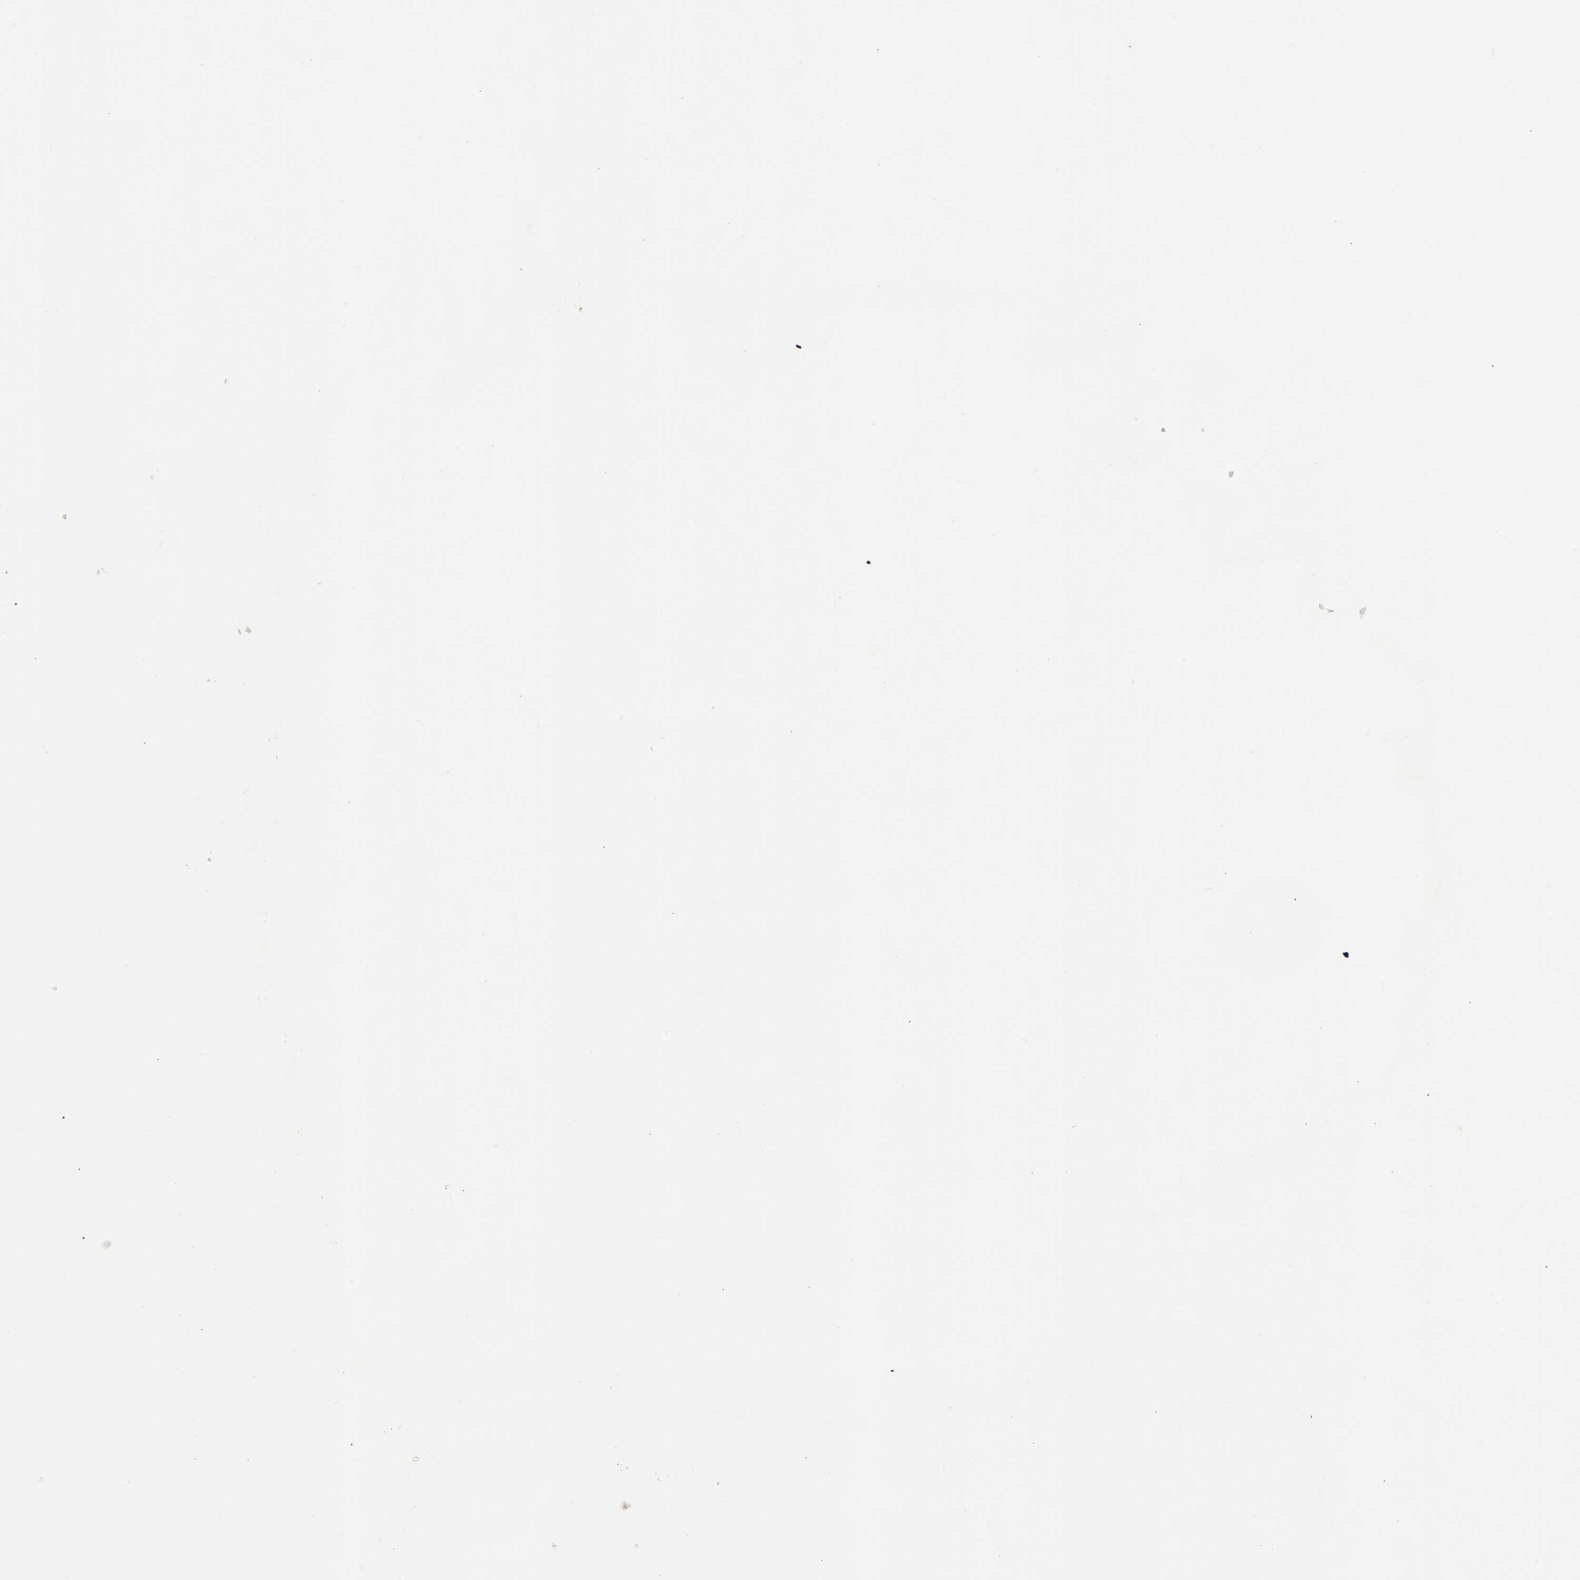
{"staining": {"intensity": "strong", "quantity": ">75%", "location": "nuclear"}, "tissue": "colon", "cell_type": "Glandular cells", "image_type": "normal", "snomed": [{"axis": "morphology", "description": "Normal tissue, NOS"}, {"axis": "topography", "description": "Smooth muscle"}, {"axis": "topography", "description": "Colon"}], "caption": "Immunohistochemical staining of unremarkable human colon exhibits >75% levels of strong nuclear protein positivity in approximately >75% of glandular cells.", "gene": "KHDRBS1", "patient": {"sex": "male", "age": 67}}